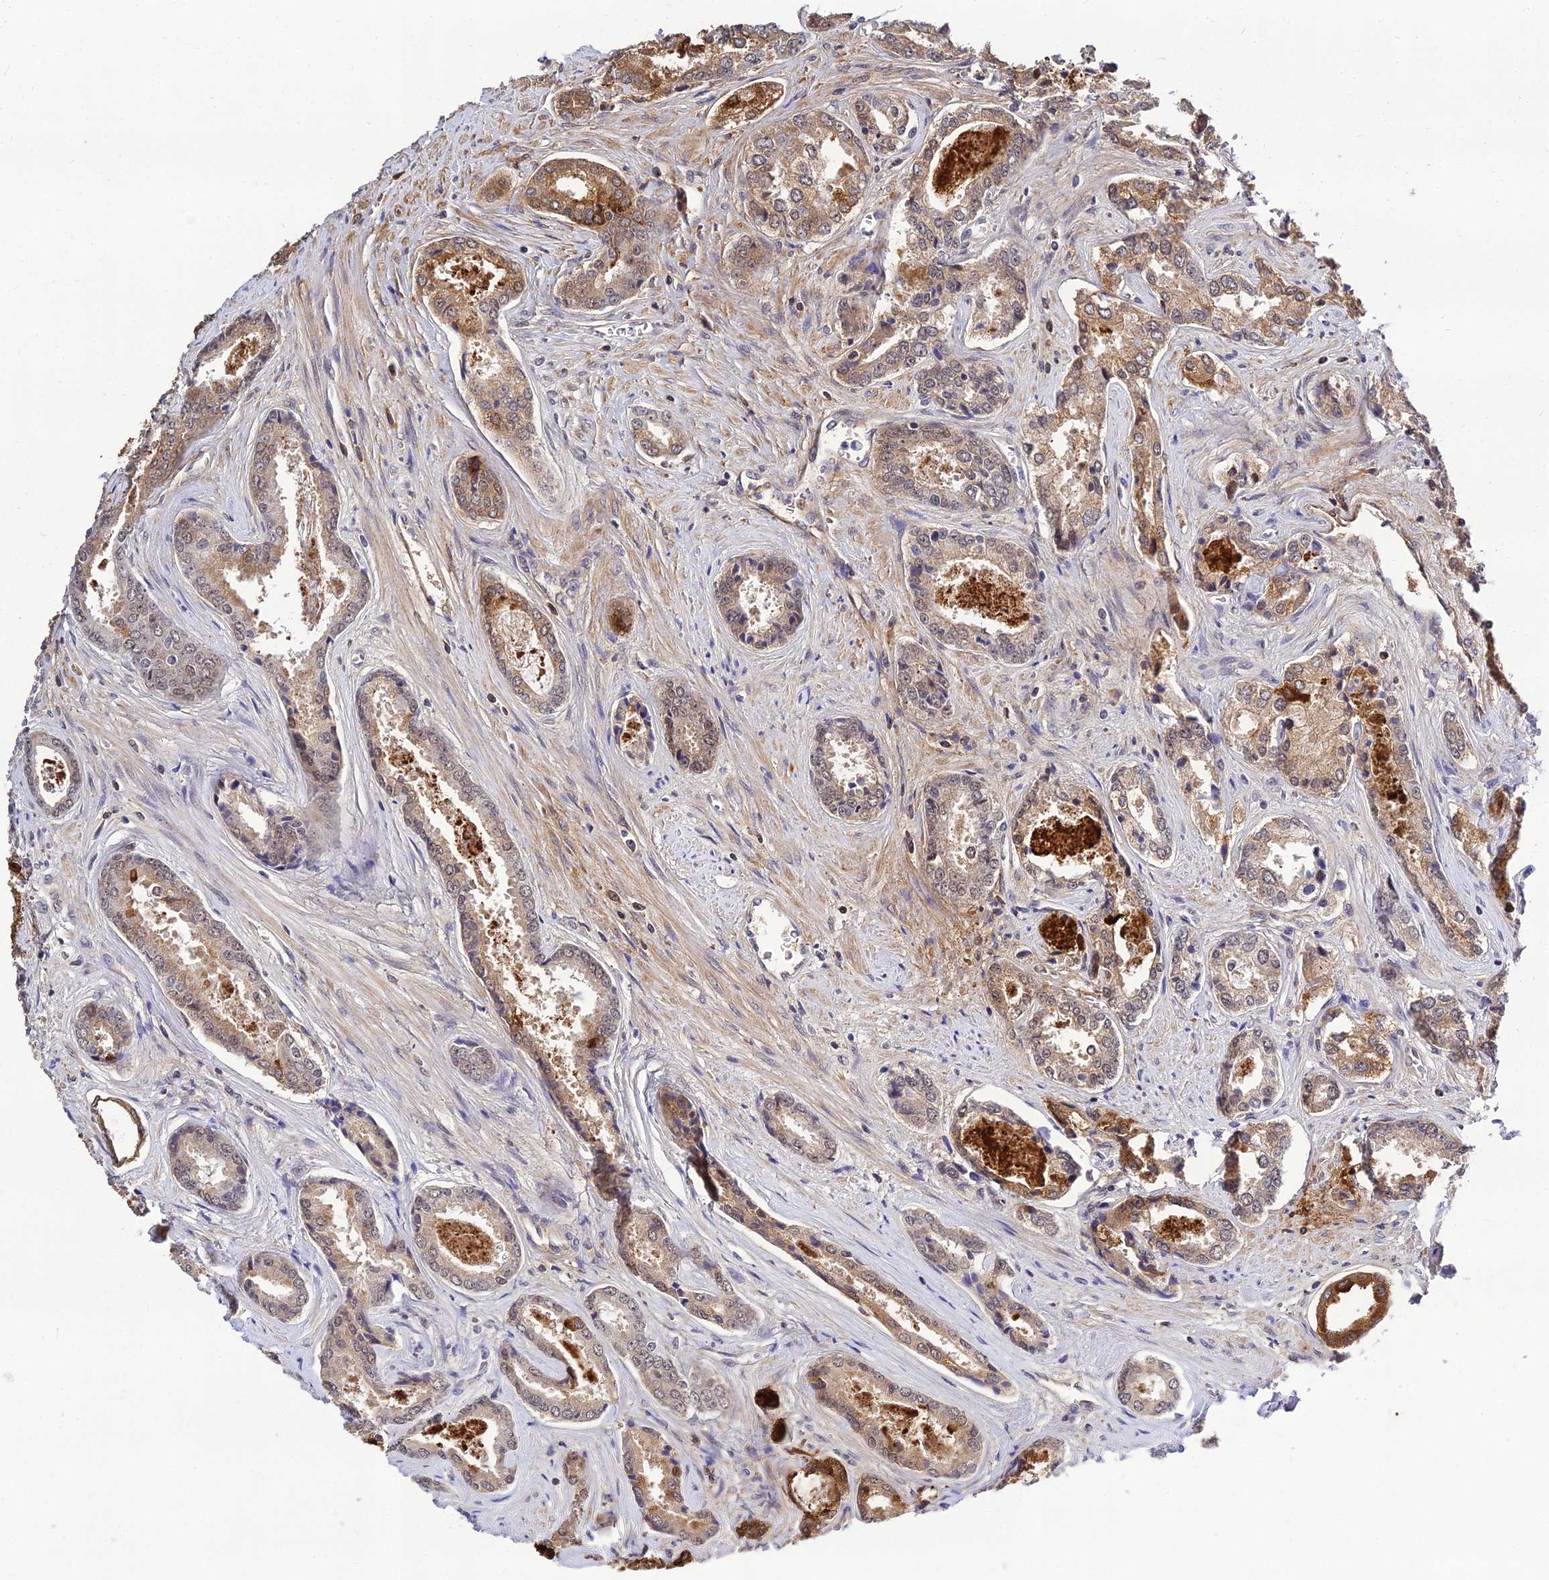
{"staining": {"intensity": "moderate", "quantity": "25%-75%", "location": "cytoplasmic/membranous"}, "tissue": "prostate cancer", "cell_type": "Tumor cells", "image_type": "cancer", "snomed": [{"axis": "morphology", "description": "Adenocarcinoma, Low grade"}, {"axis": "topography", "description": "Prostate"}], "caption": "Immunohistochemistry (IHC) staining of prostate adenocarcinoma (low-grade), which displays medium levels of moderate cytoplasmic/membranous positivity in approximately 25%-75% of tumor cells indicating moderate cytoplasmic/membranous protein expression. The staining was performed using DAB (3,3'-diaminobenzidine) (brown) for protein detection and nuclei were counterstained in hematoxylin (blue).", "gene": "PPP4R2", "patient": {"sex": "male", "age": 68}}